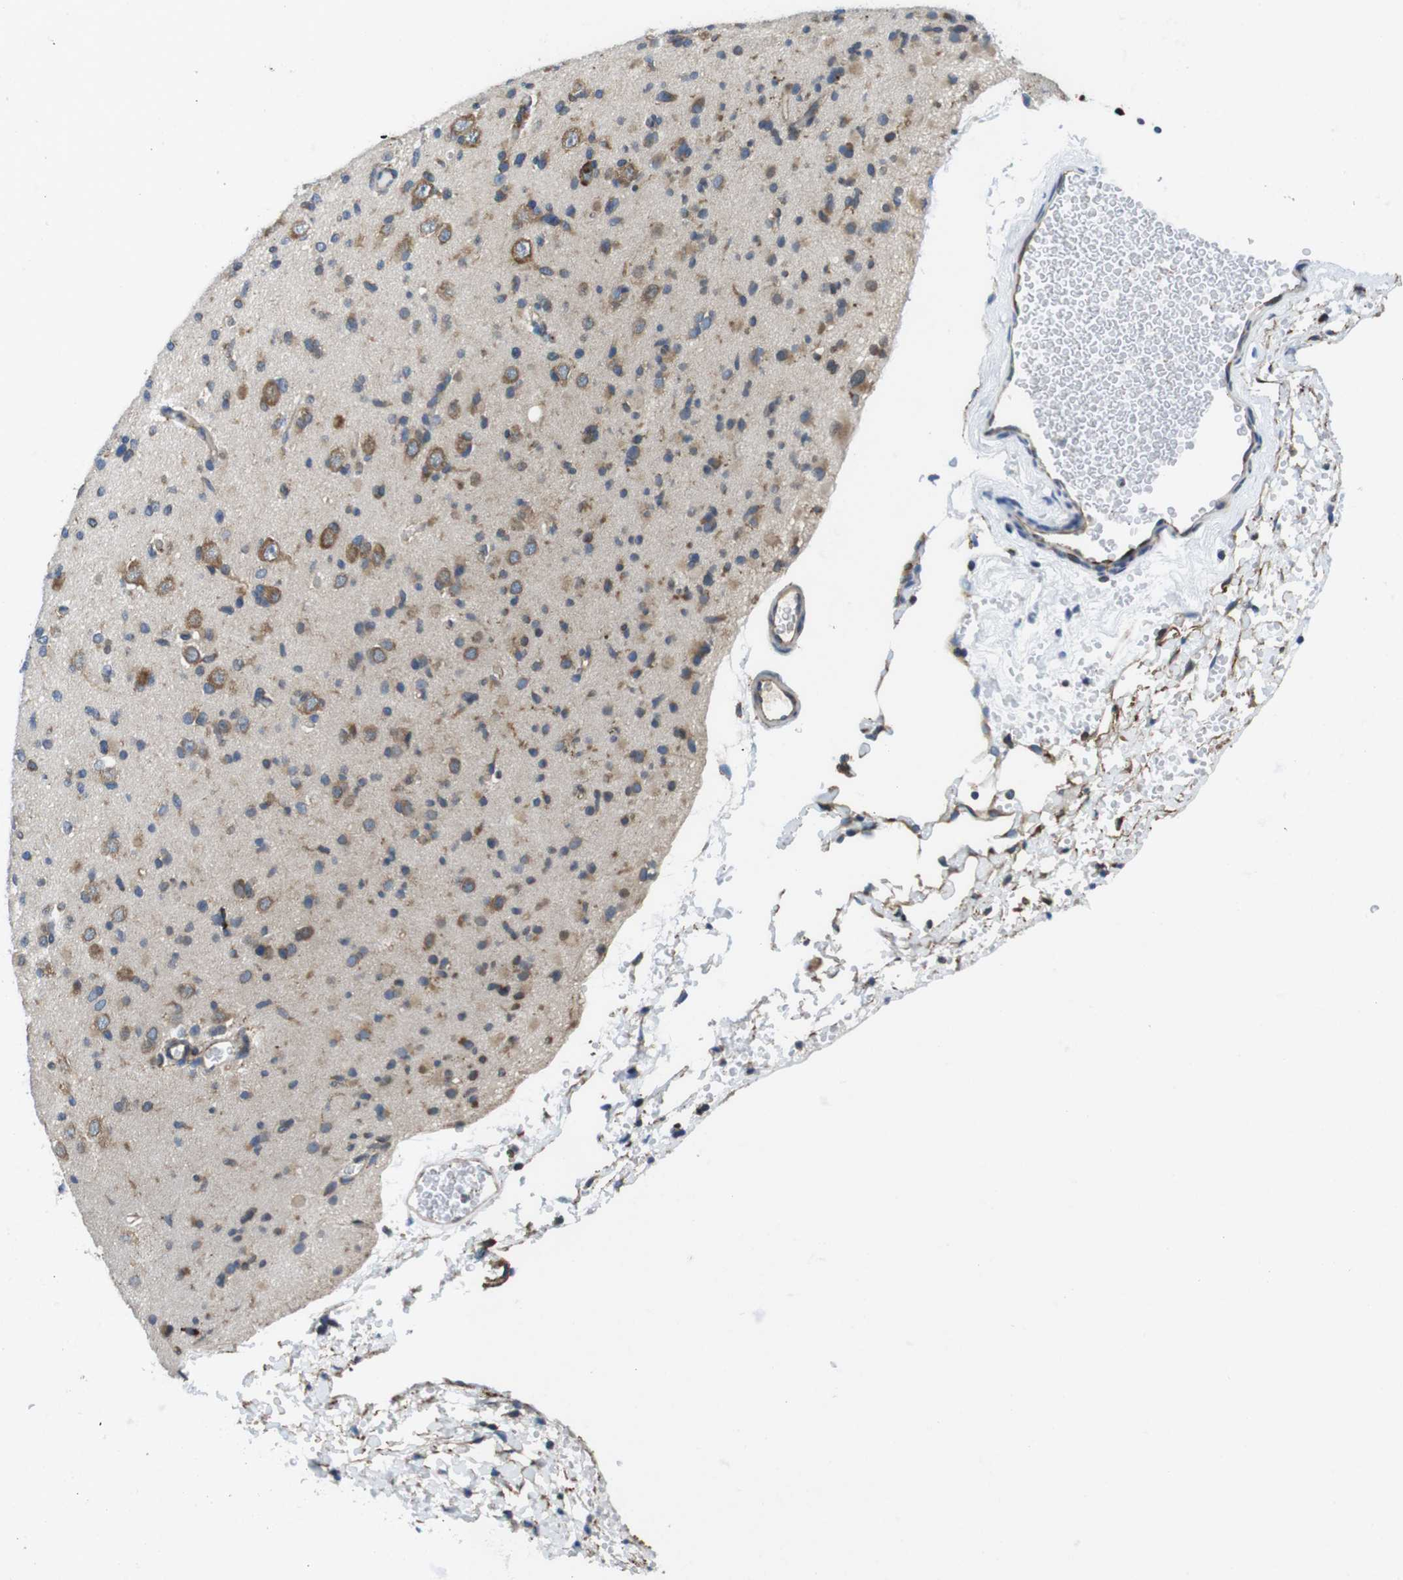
{"staining": {"intensity": "weak", "quantity": ">75%", "location": "cytoplasmic/membranous"}, "tissue": "glioma", "cell_type": "Tumor cells", "image_type": "cancer", "snomed": [{"axis": "morphology", "description": "Glioma, malignant, Low grade"}, {"axis": "topography", "description": "Brain"}], "caption": "Immunohistochemical staining of human glioma exhibits low levels of weak cytoplasmic/membranous protein staining in about >75% of tumor cells. The protein is shown in brown color, while the nuclei are stained blue.", "gene": "UGGT1", "patient": {"sex": "female", "age": 22}}